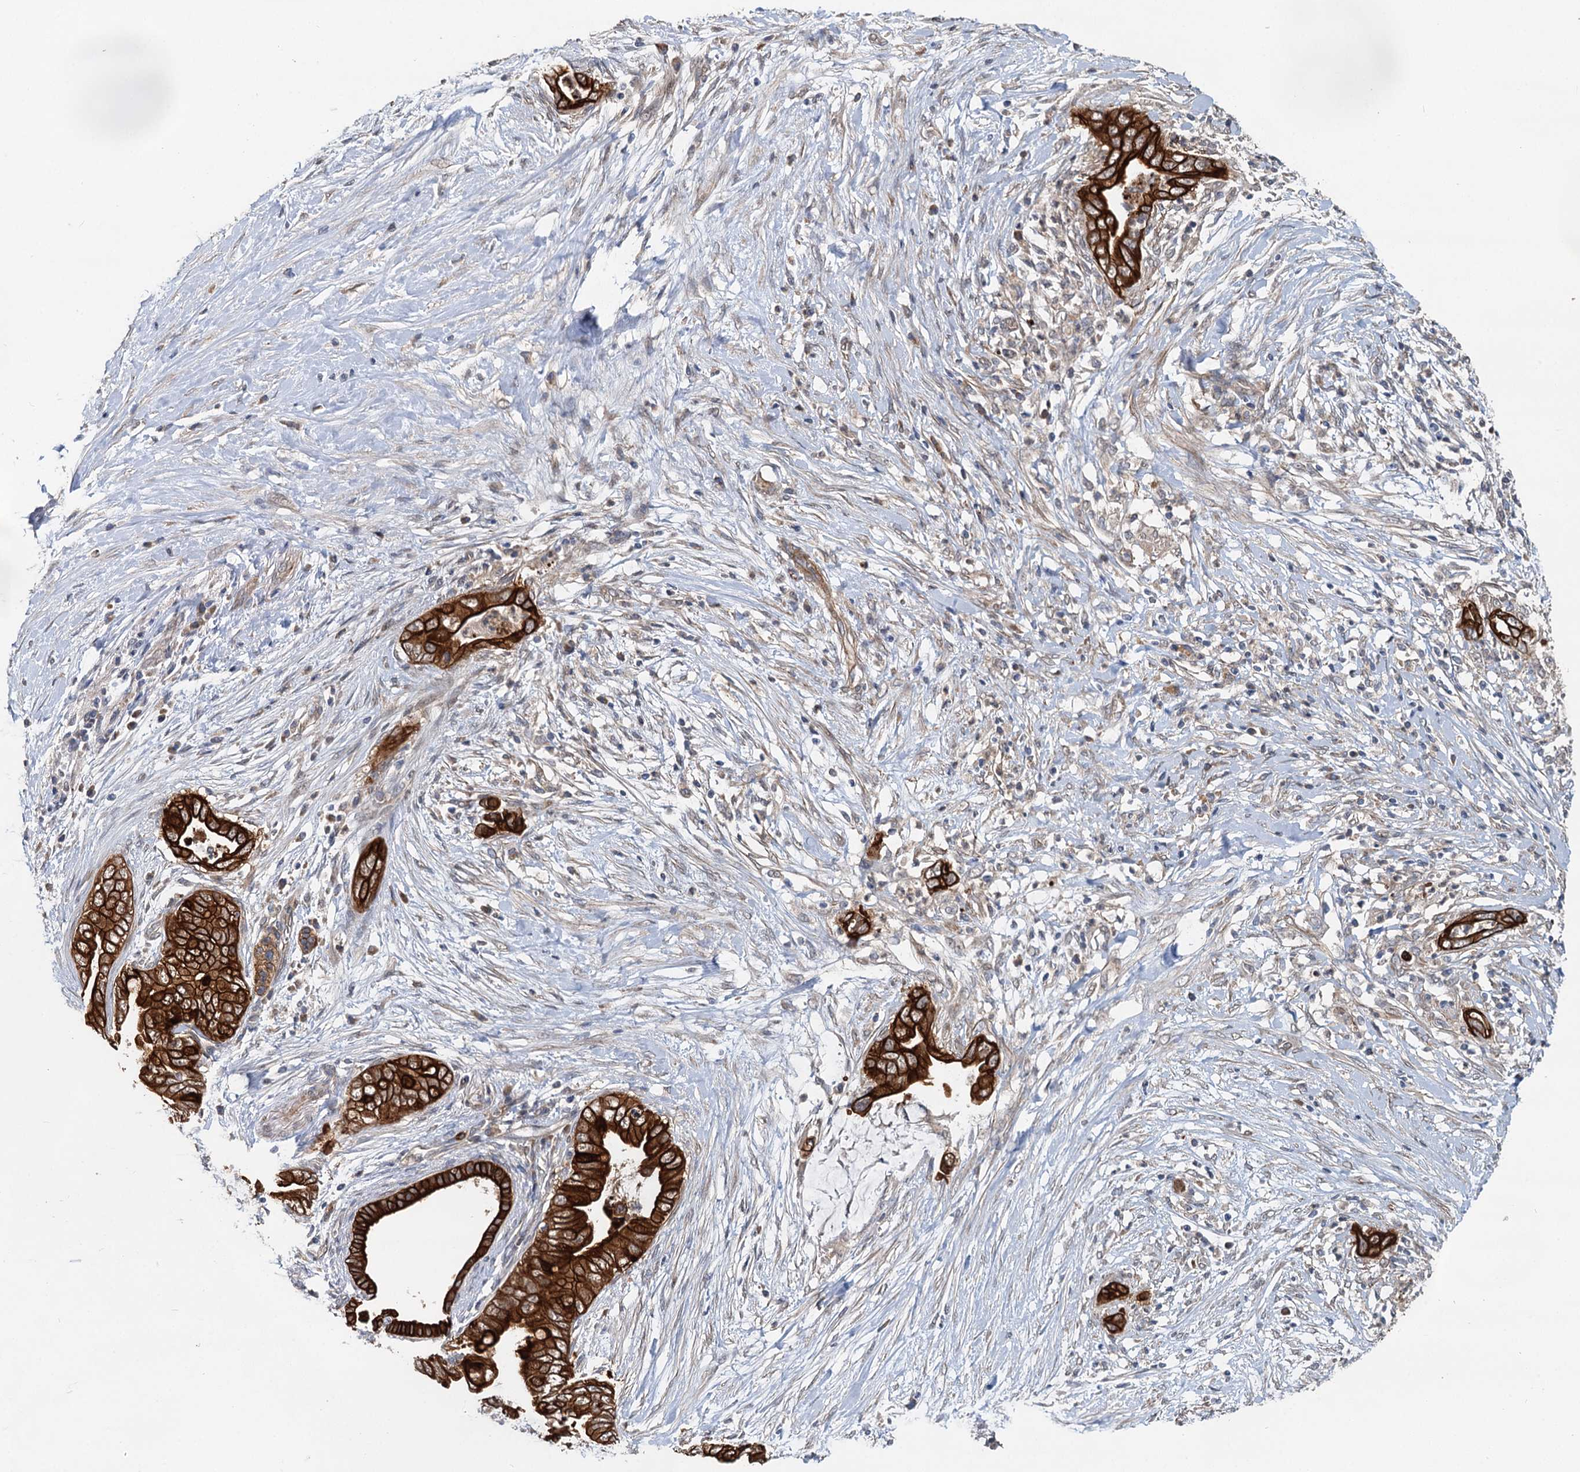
{"staining": {"intensity": "strong", "quantity": ">75%", "location": "cytoplasmic/membranous"}, "tissue": "pancreatic cancer", "cell_type": "Tumor cells", "image_type": "cancer", "snomed": [{"axis": "morphology", "description": "Adenocarcinoma, NOS"}, {"axis": "topography", "description": "Pancreas"}], "caption": "Adenocarcinoma (pancreatic) stained with a protein marker demonstrates strong staining in tumor cells.", "gene": "LRRK2", "patient": {"sex": "male", "age": 75}}